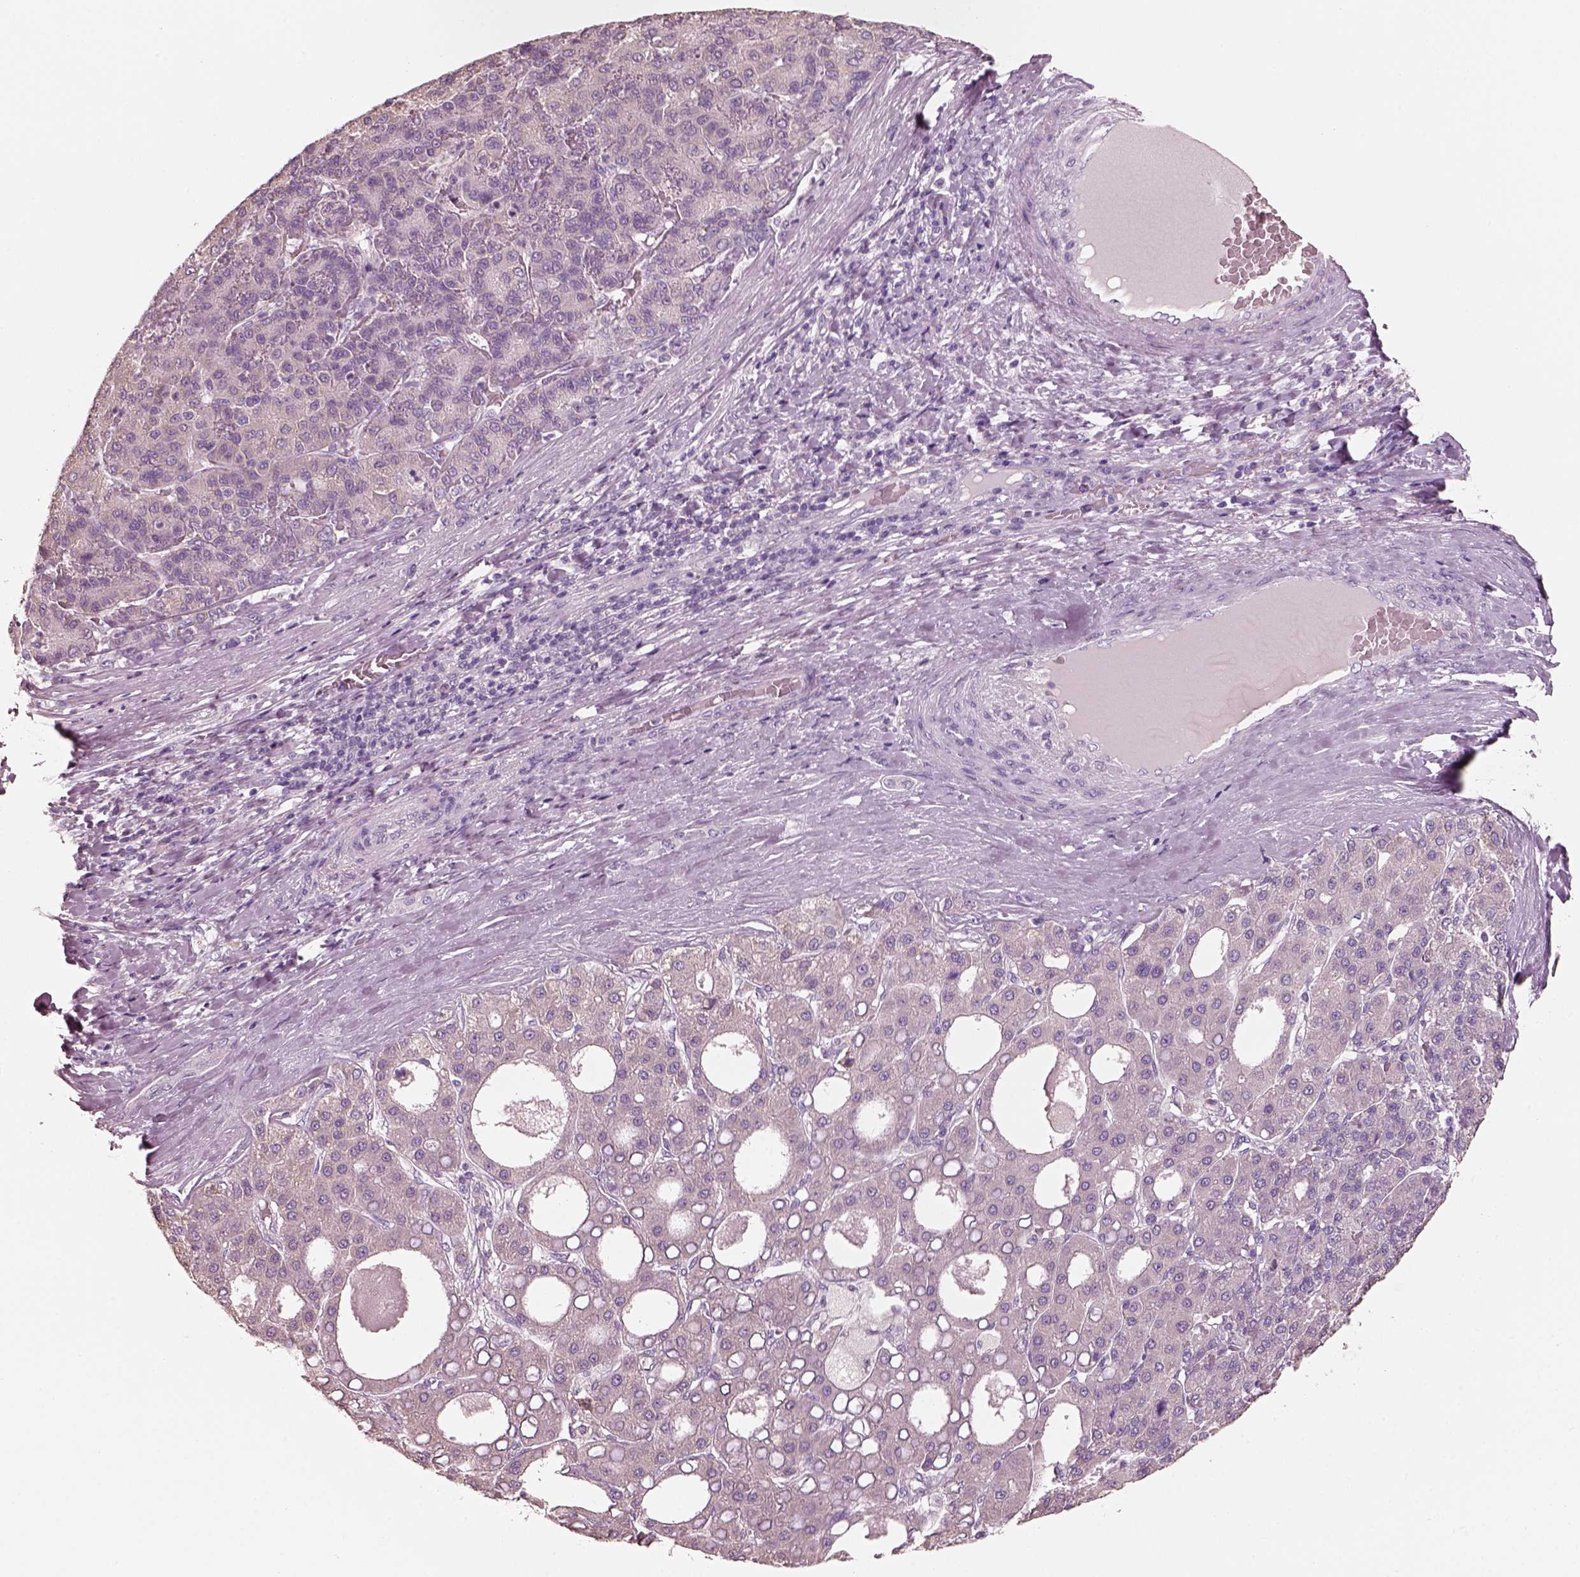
{"staining": {"intensity": "negative", "quantity": "none", "location": "none"}, "tissue": "liver cancer", "cell_type": "Tumor cells", "image_type": "cancer", "snomed": [{"axis": "morphology", "description": "Carcinoma, Hepatocellular, NOS"}, {"axis": "topography", "description": "Liver"}], "caption": "This is an IHC micrograph of human hepatocellular carcinoma (liver). There is no positivity in tumor cells.", "gene": "PNOC", "patient": {"sex": "male", "age": 65}}